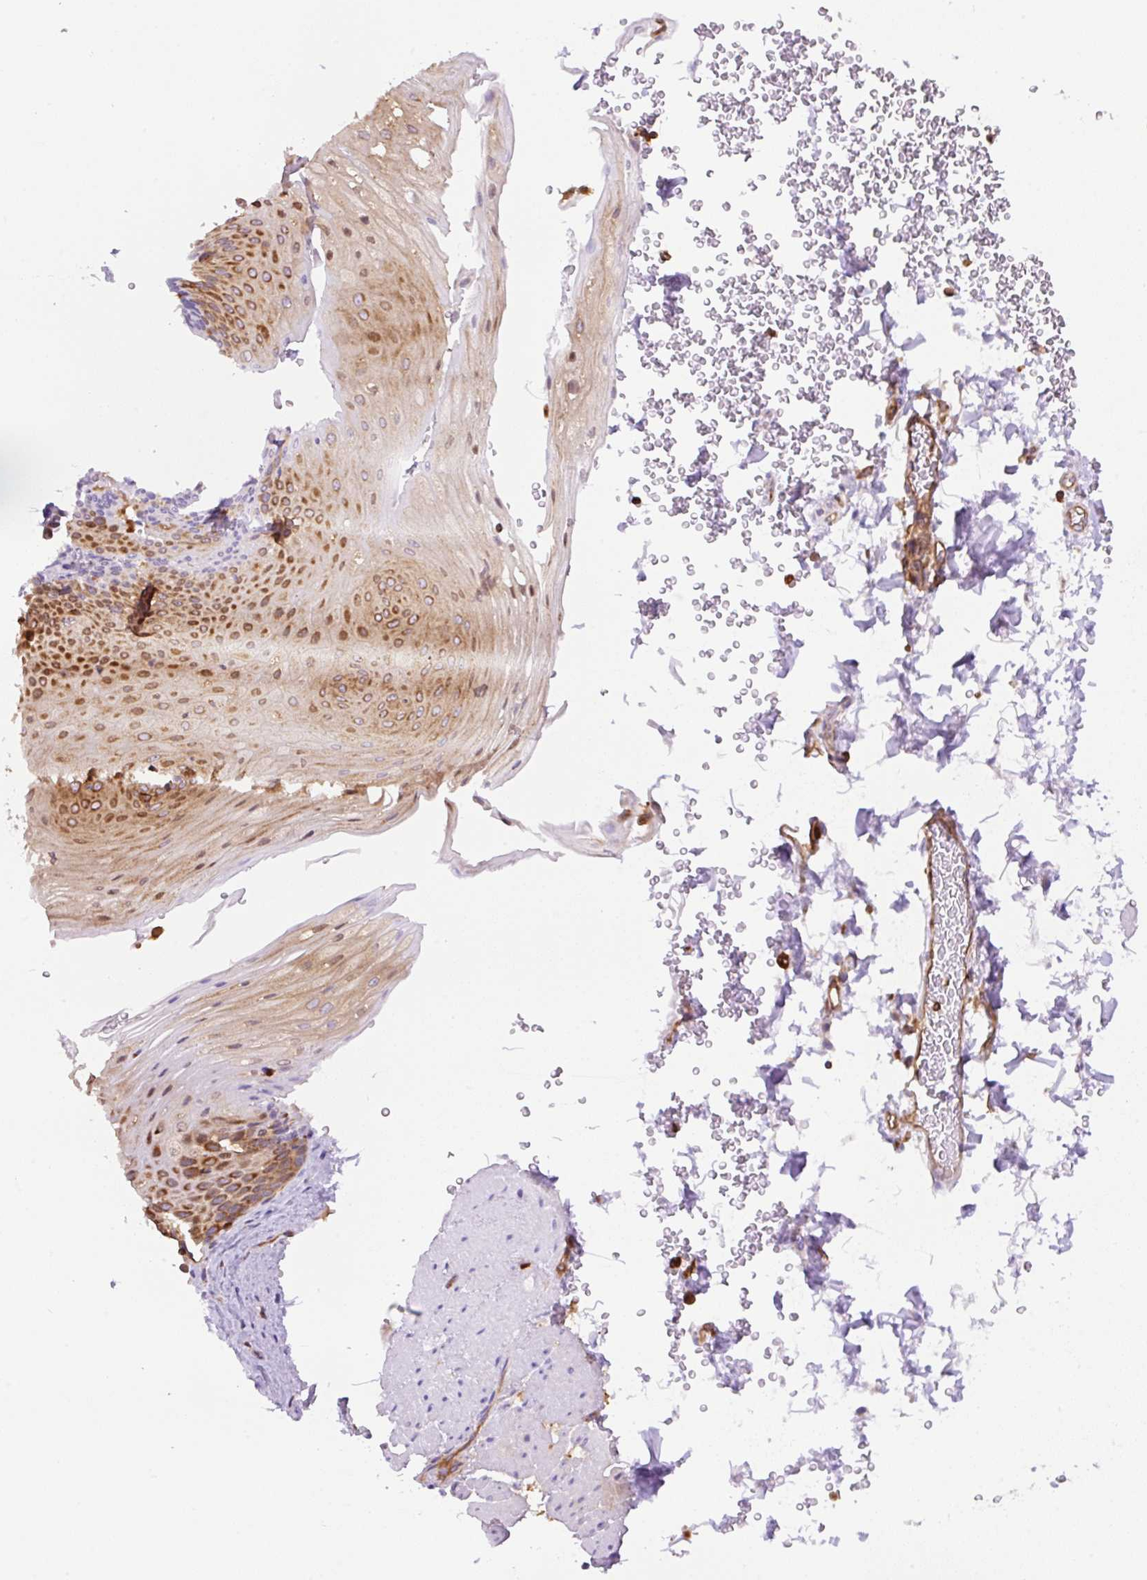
{"staining": {"intensity": "strong", "quantity": ">75%", "location": "cytoplasmic/membranous"}, "tissue": "esophagus", "cell_type": "Squamous epithelial cells", "image_type": "normal", "snomed": [{"axis": "morphology", "description": "Normal tissue, NOS"}, {"axis": "topography", "description": "Esophagus"}], "caption": "Protein expression analysis of benign esophagus displays strong cytoplasmic/membranous staining in about >75% of squamous epithelial cells.", "gene": "DNM2", "patient": {"sex": "female", "age": 66}}